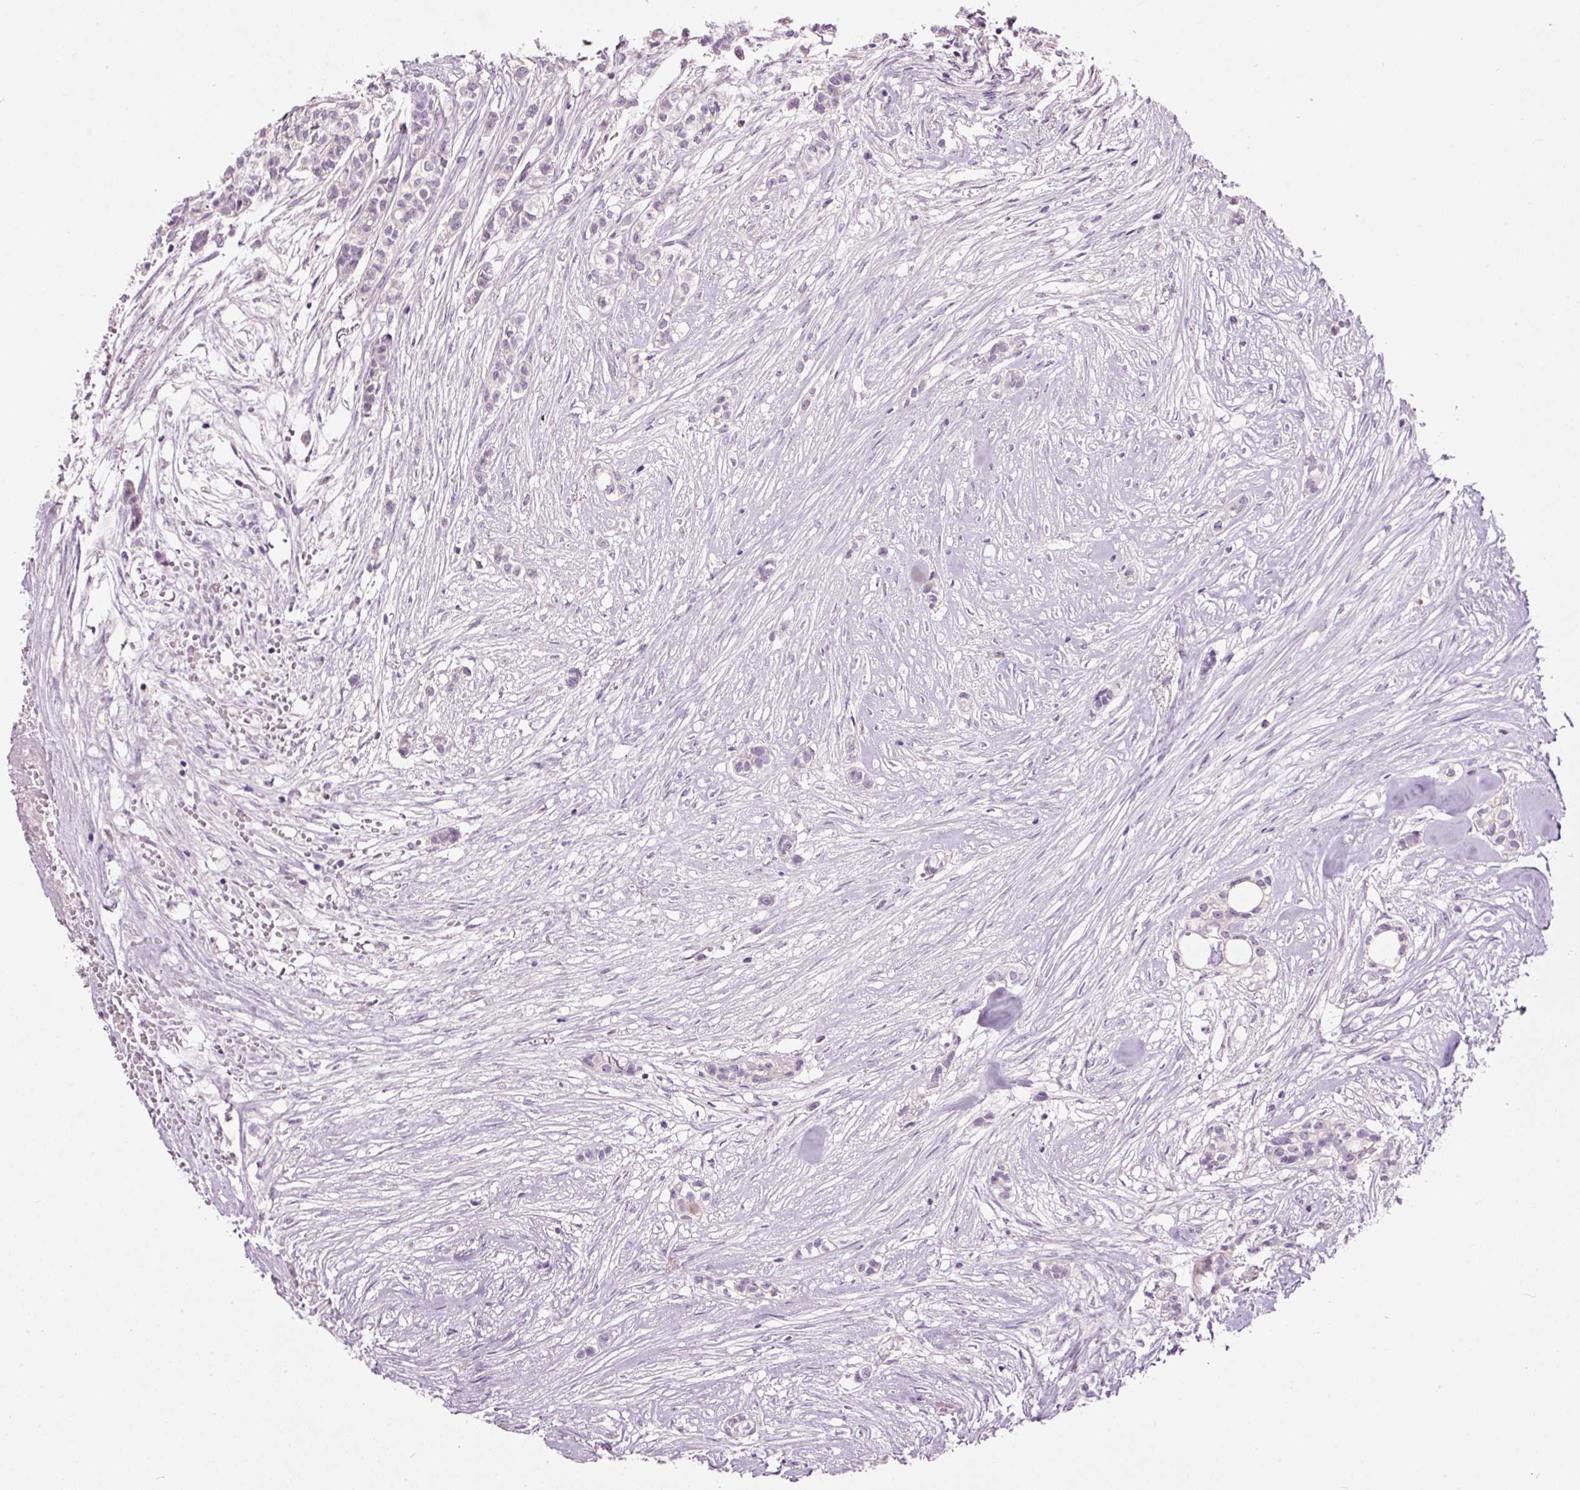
{"staining": {"intensity": "negative", "quantity": "none", "location": "none"}, "tissue": "head and neck cancer", "cell_type": "Tumor cells", "image_type": "cancer", "snomed": [{"axis": "morphology", "description": "Adenocarcinoma, NOS"}, {"axis": "topography", "description": "Head-Neck"}], "caption": "An IHC histopathology image of adenocarcinoma (head and neck) is shown. There is no staining in tumor cells of adenocarcinoma (head and neck).", "gene": "RSPO2", "patient": {"sex": "male", "age": 81}}